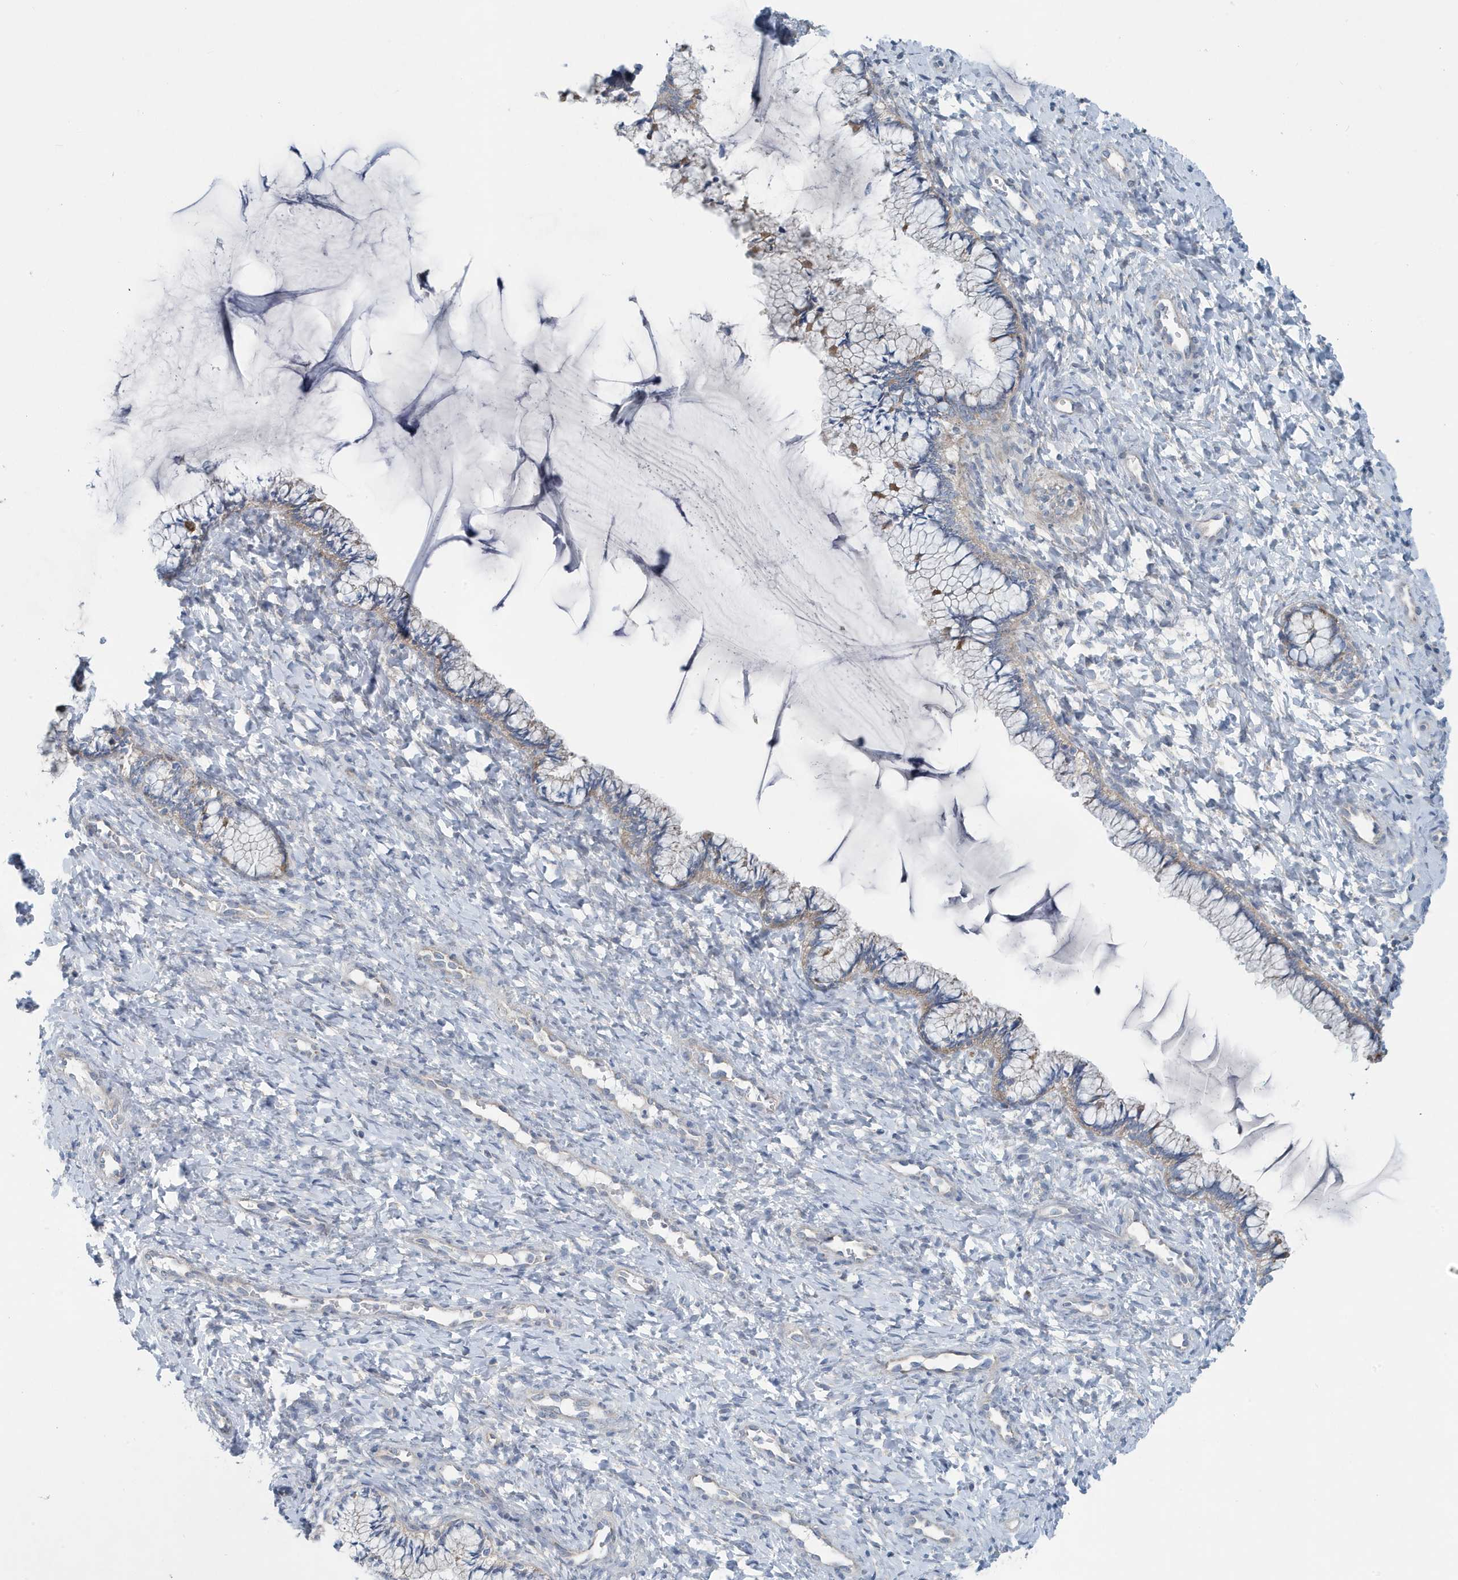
{"staining": {"intensity": "weak", "quantity": "25%-75%", "location": "cytoplasmic/membranous"}, "tissue": "cervix", "cell_type": "Glandular cells", "image_type": "normal", "snomed": [{"axis": "morphology", "description": "Normal tissue, NOS"}, {"axis": "morphology", "description": "Adenocarcinoma, NOS"}, {"axis": "topography", "description": "Cervix"}], "caption": "Cervix stained with a brown dye displays weak cytoplasmic/membranous positive staining in about 25%-75% of glandular cells.", "gene": "PPM1M", "patient": {"sex": "female", "age": 29}}